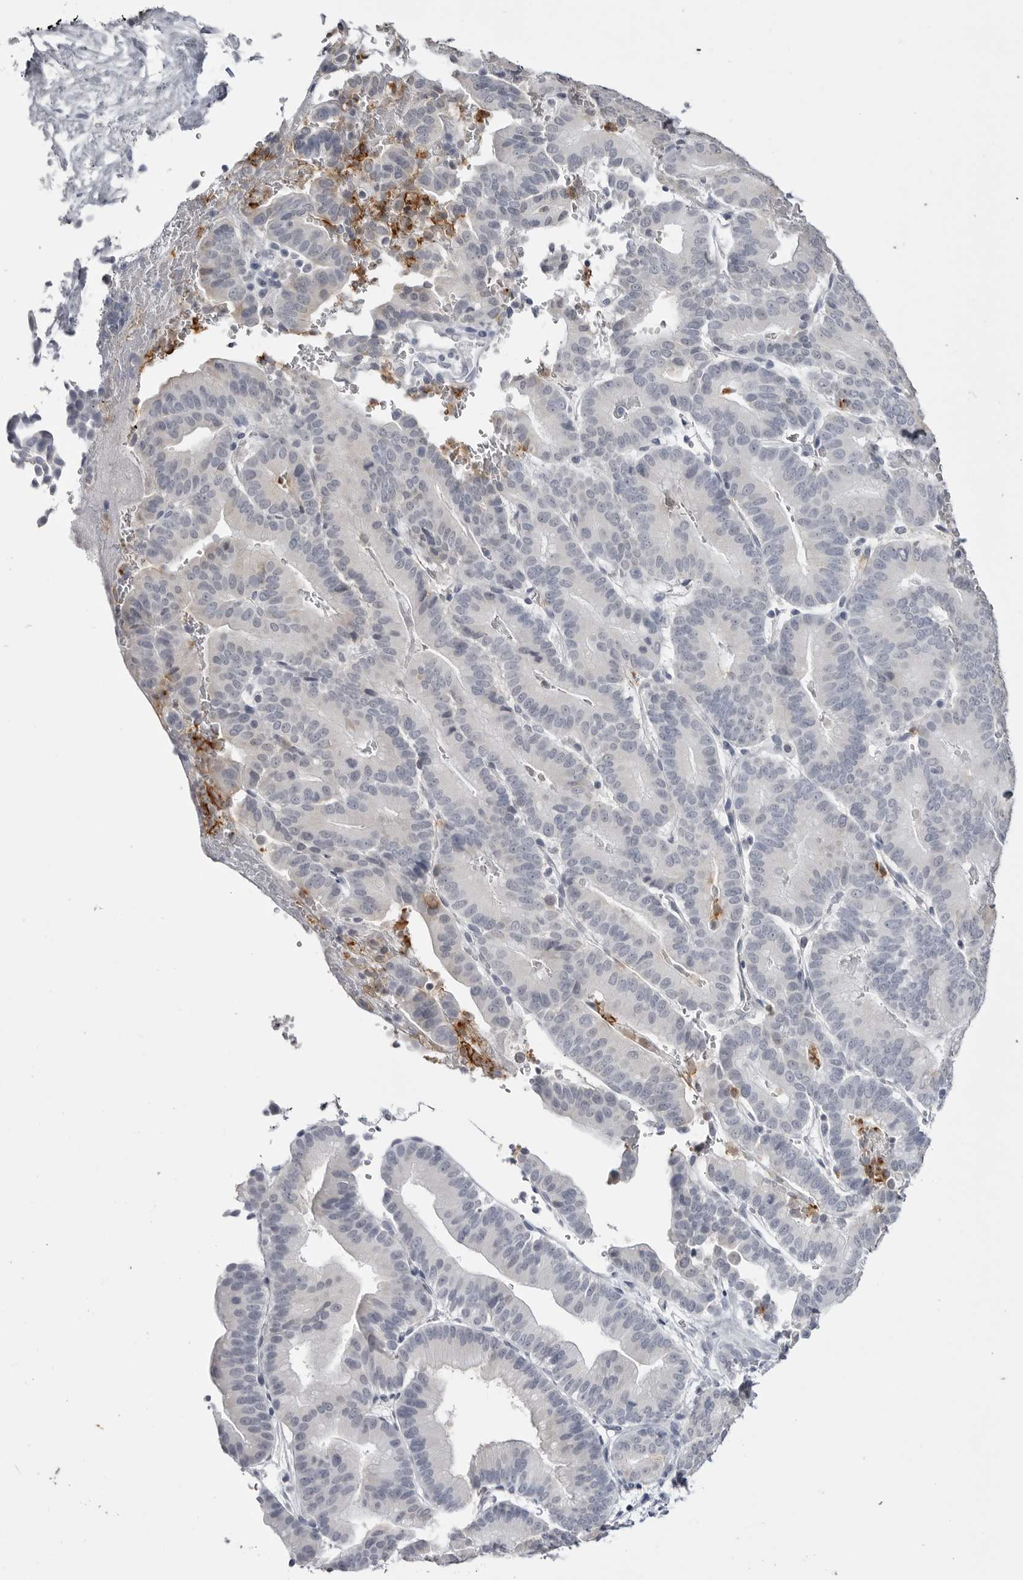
{"staining": {"intensity": "negative", "quantity": "none", "location": "none"}, "tissue": "liver cancer", "cell_type": "Tumor cells", "image_type": "cancer", "snomed": [{"axis": "morphology", "description": "Cholangiocarcinoma"}, {"axis": "topography", "description": "Liver"}], "caption": "High magnification brightfield microscopy of cholangiocarcinoma (liver) stained with DAB (3,3'-diaminobenzidine) (brown) and counterstained with hematoxylin (blue): tumor cells show no significant staining. Brightfield microscopy of immunohistochemistry stained with DAB (brown) and hematoxylin (blue), captured at high magnification.", "gene": "STAP2", "patient": {"sex": "female", "age": 75}}